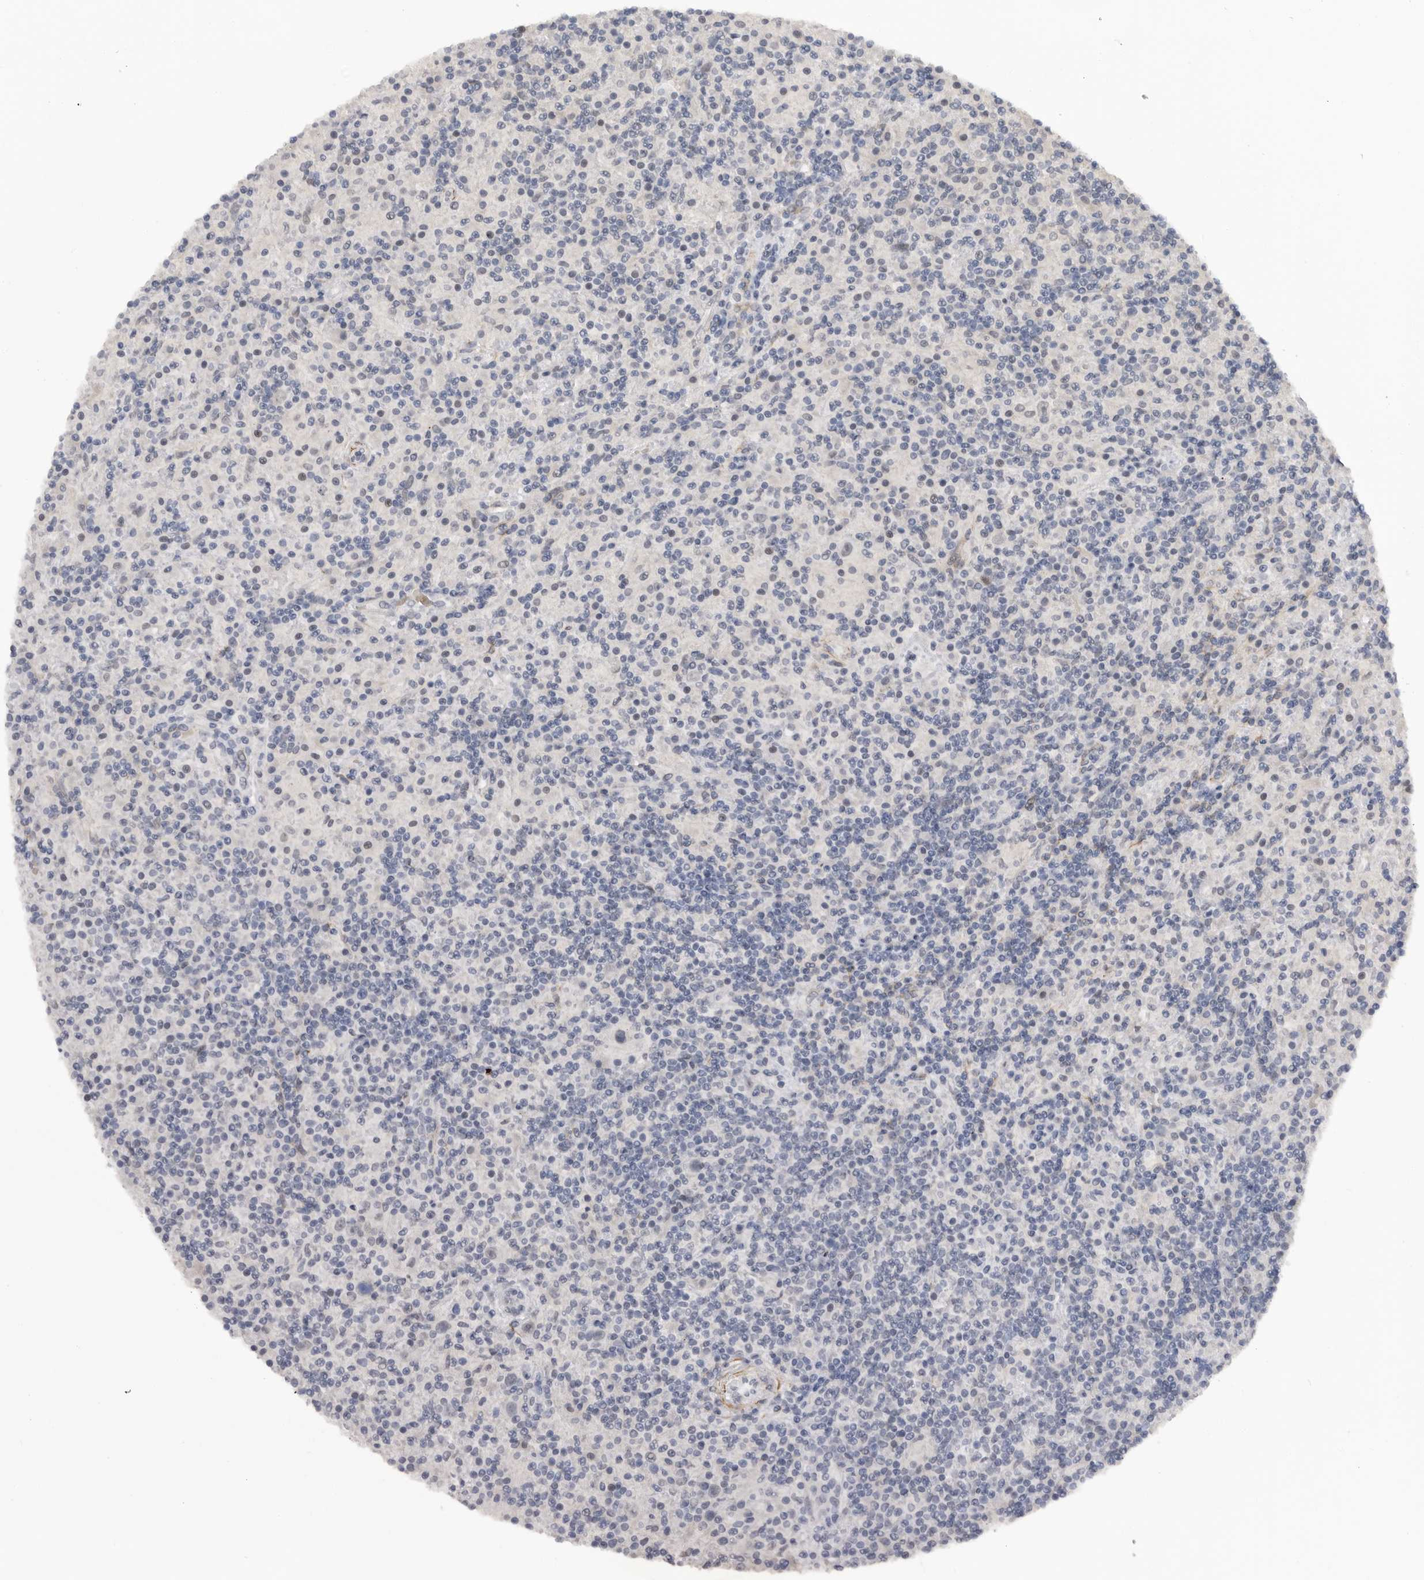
{"staining": {"intensity": "negative", "quantity": "none", "location": "none"}, "tissue": "lymphoma", "cell_type": "Tumor cells", "image_type": "cancer", "snomed": [{"axis": "morphology", "description": "Hodgkin's disease, NOS"}, {"axis": "topography", "description": "Lymph node"}], "caption": "Immunohistochemistry micrograph of lymphoma stained for a protein (brown), which demonstrates no positivity in tumor cells.", "gene": "PLEKHF1", "patient": {"sex": "male", "age": 70}}